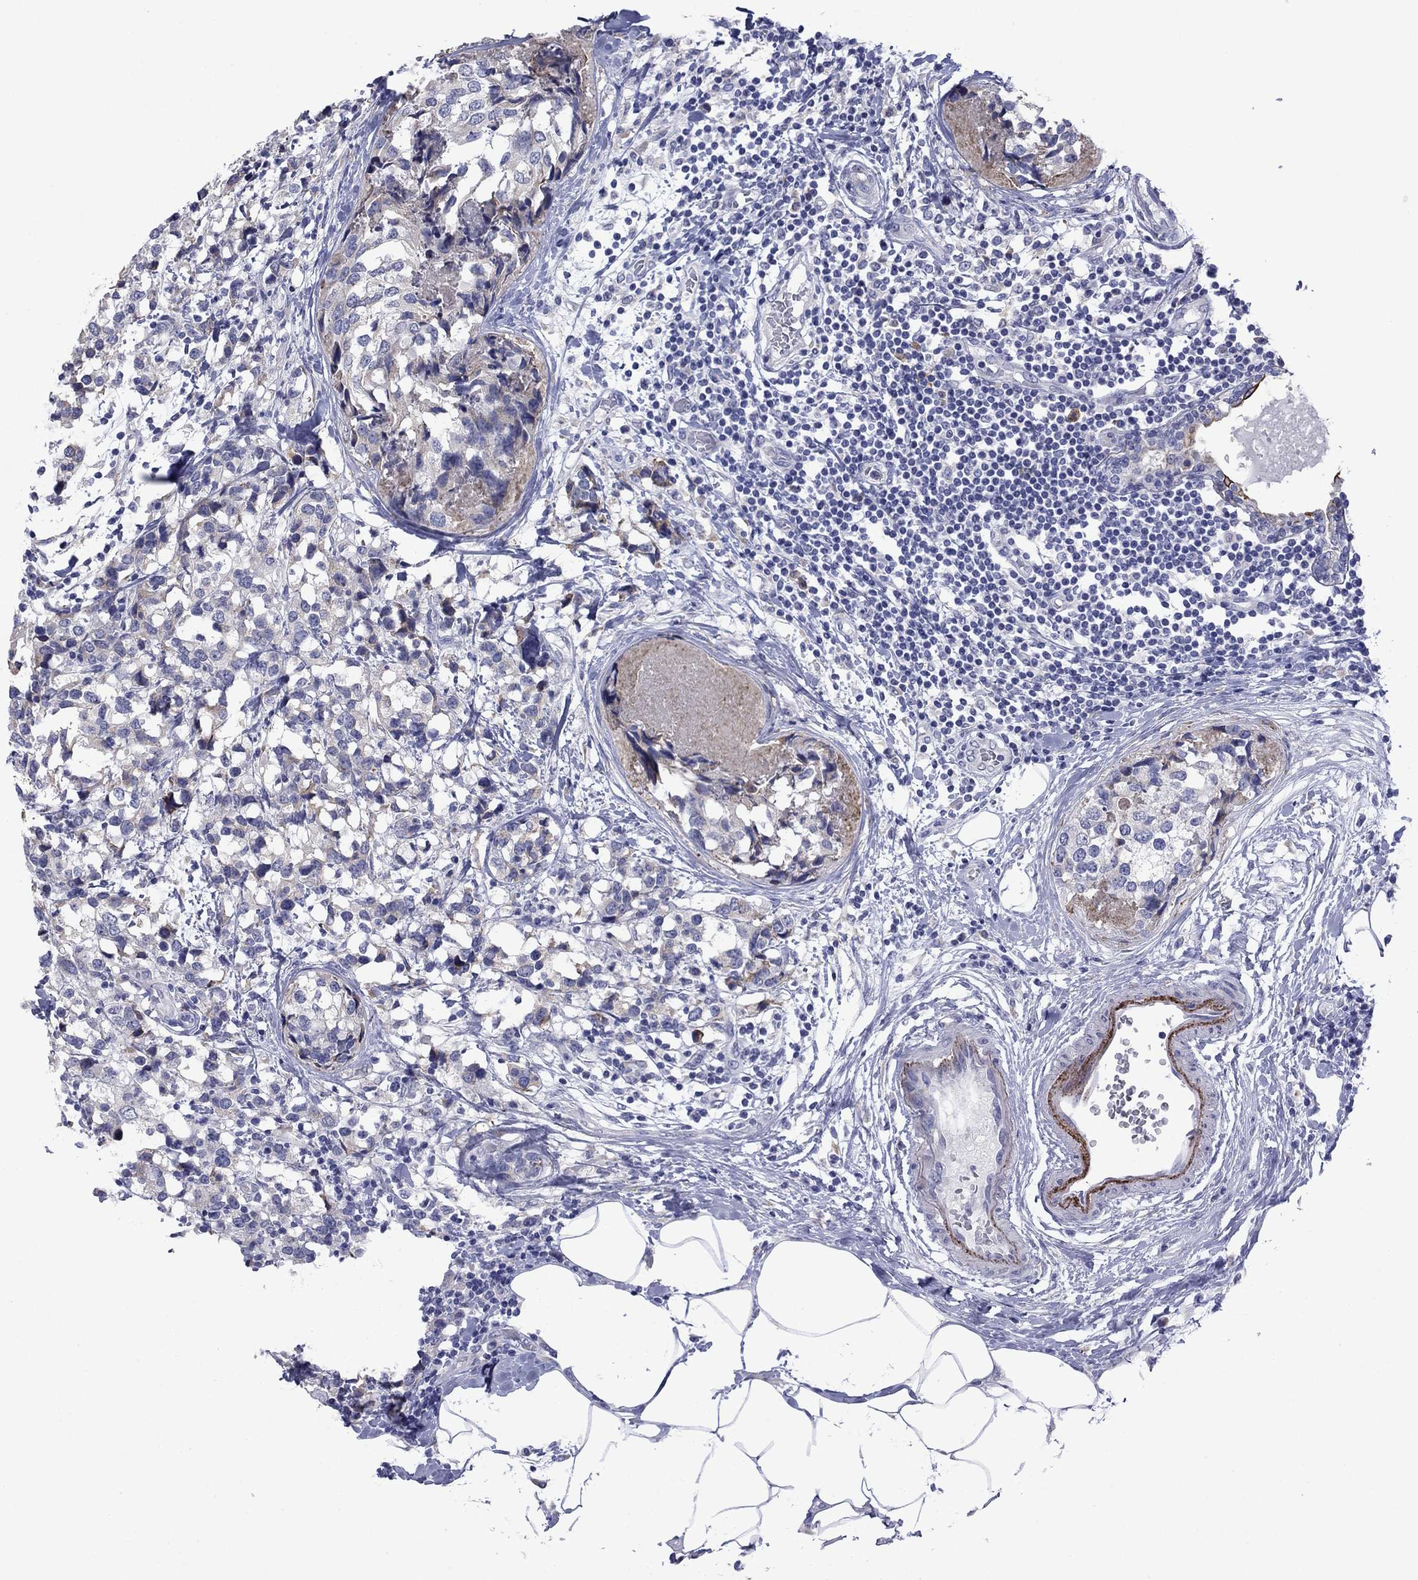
{"staining": {"intensity": "weak", "quantity": "<25%", "location": "cytoplasmic/membranous"}, "tissue": "breast cancer", "cell_type": "Tumor cells", "image_type": "cancer", "snomed": [{"axis": "morphology", "description": "Lobular carcinoma"}, {"axis": "topography", "description": "Breast"}], "caption": "Photomicrograph shows no protein positivity in tumor cells of lobular carcinoma (breast) tissue.", "gene": "TMPRSS11A", "patient": {"sex": "female", "age": 59}}